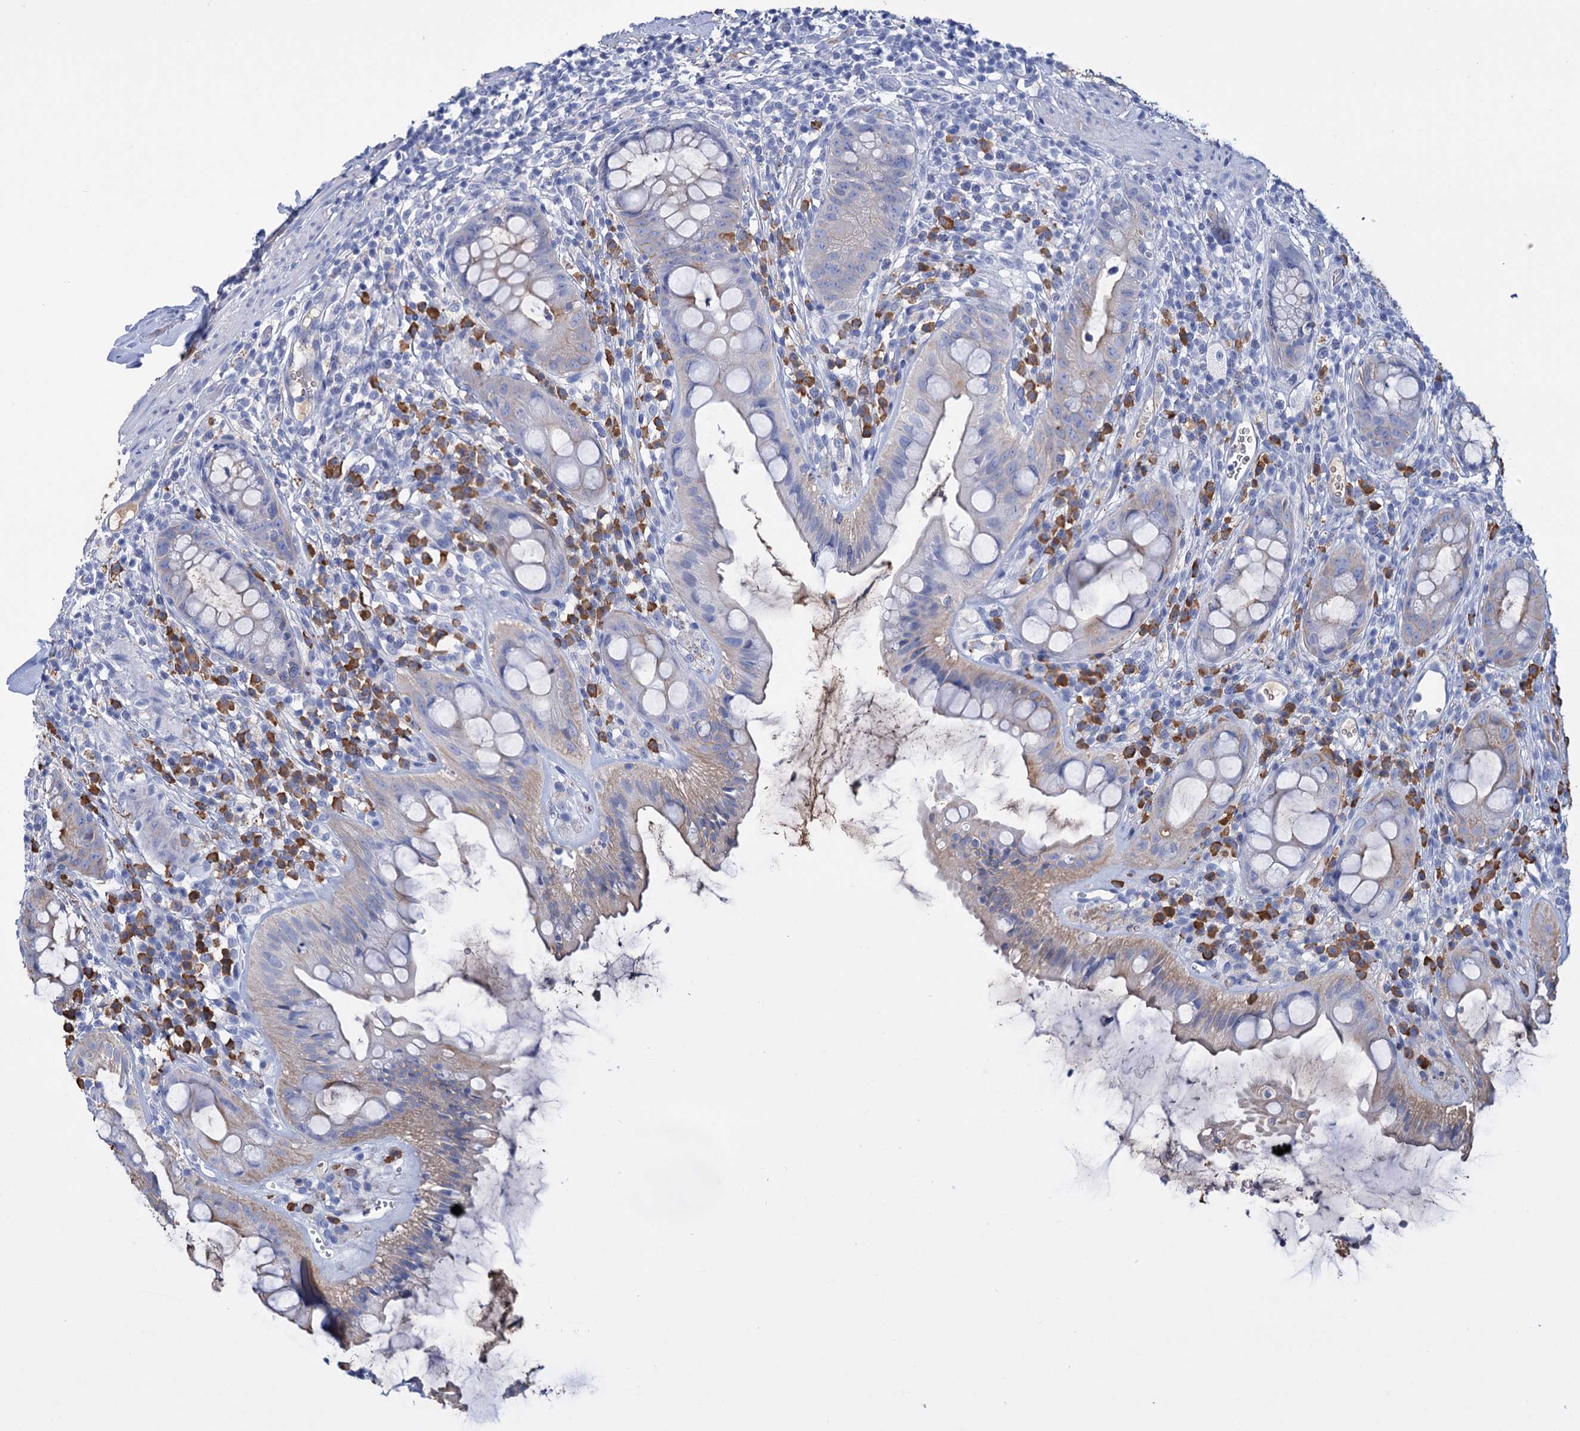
{"staining": {"intensity": "moderate", "quantity": "<25%", "location": "cytoplasmic/membranous"}, "tissue": "rectum", "cell_type": "Glandular cells", "image_type": "normal", "snomed": [{"axis": "morphology", "description": "Normal tissue, NOS"}, {"axis": "topography", "description": "Rectum"}], "caption": "Moderate cytoplasmic/membranous staining is seen in about <25% of glandular cells in unremarkable rectum. (DAB (3,3'-diaminobenzidine) IHC with brightfield microscopy, high magnification).", "gene": "FBXW12", "patient": {"sex": "female", "age": 57}}